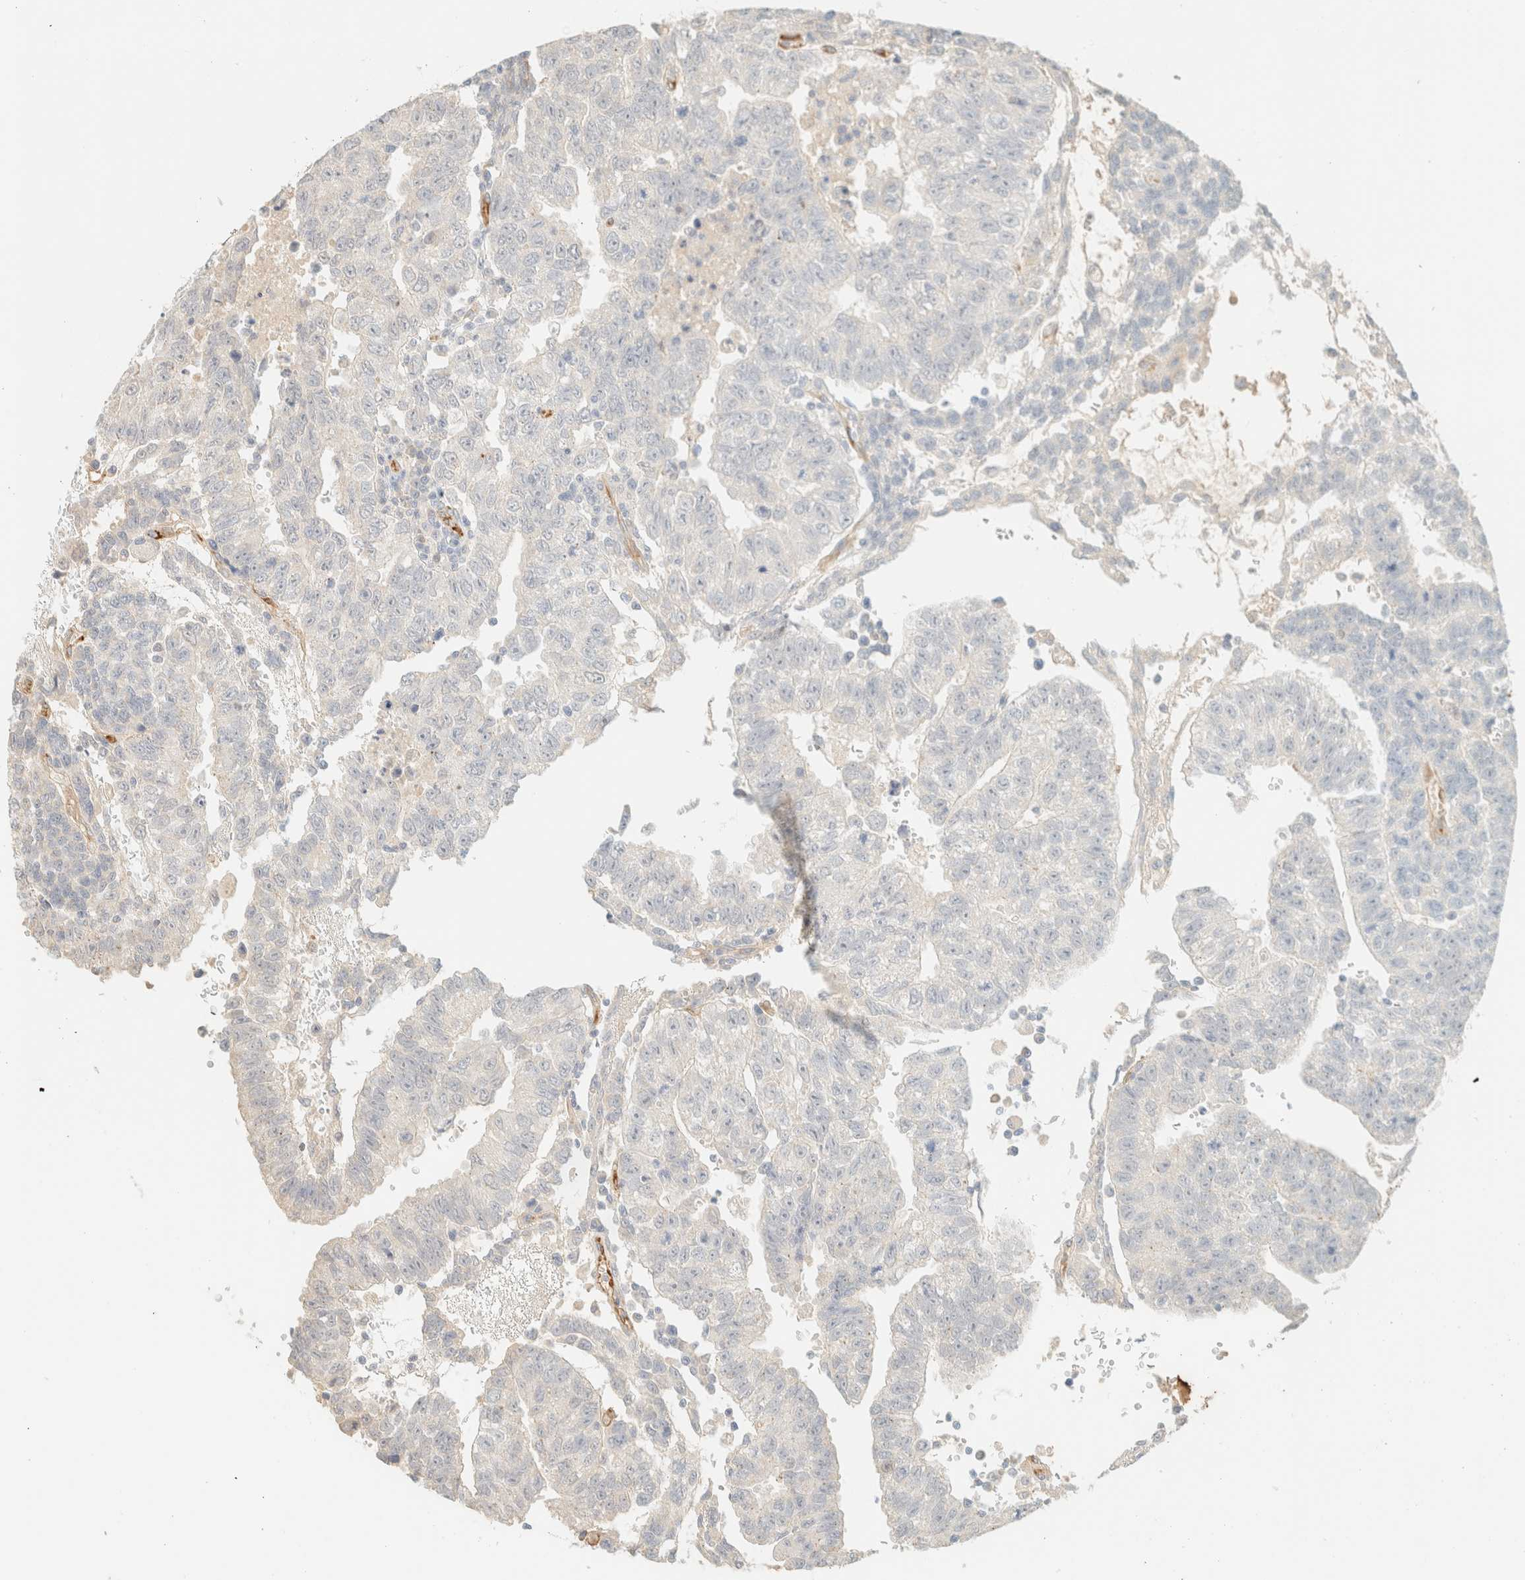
{"staining": {"intensity": "negative", "quantity": "none", "location": "none"}, "tissue": "testis cancer", "cell_type": "Tumor cells", "image_type": "cancer", "snomed": [{"axis": "morphology", "description": "Seminoma, NOS"}, {"axis": "morphology", "description": "Carcinoma, Embryonal, NOS"}, {"axis": "topography", "description": "Testis"}], "caption": "An image of embryonal carcinoma (testis) stained for a protein reveals no brown staining in tumor cells. Nuclei are stained in blue.", "gene": "SPARCL1", "patient": {"sex": "male", "age": 52}}